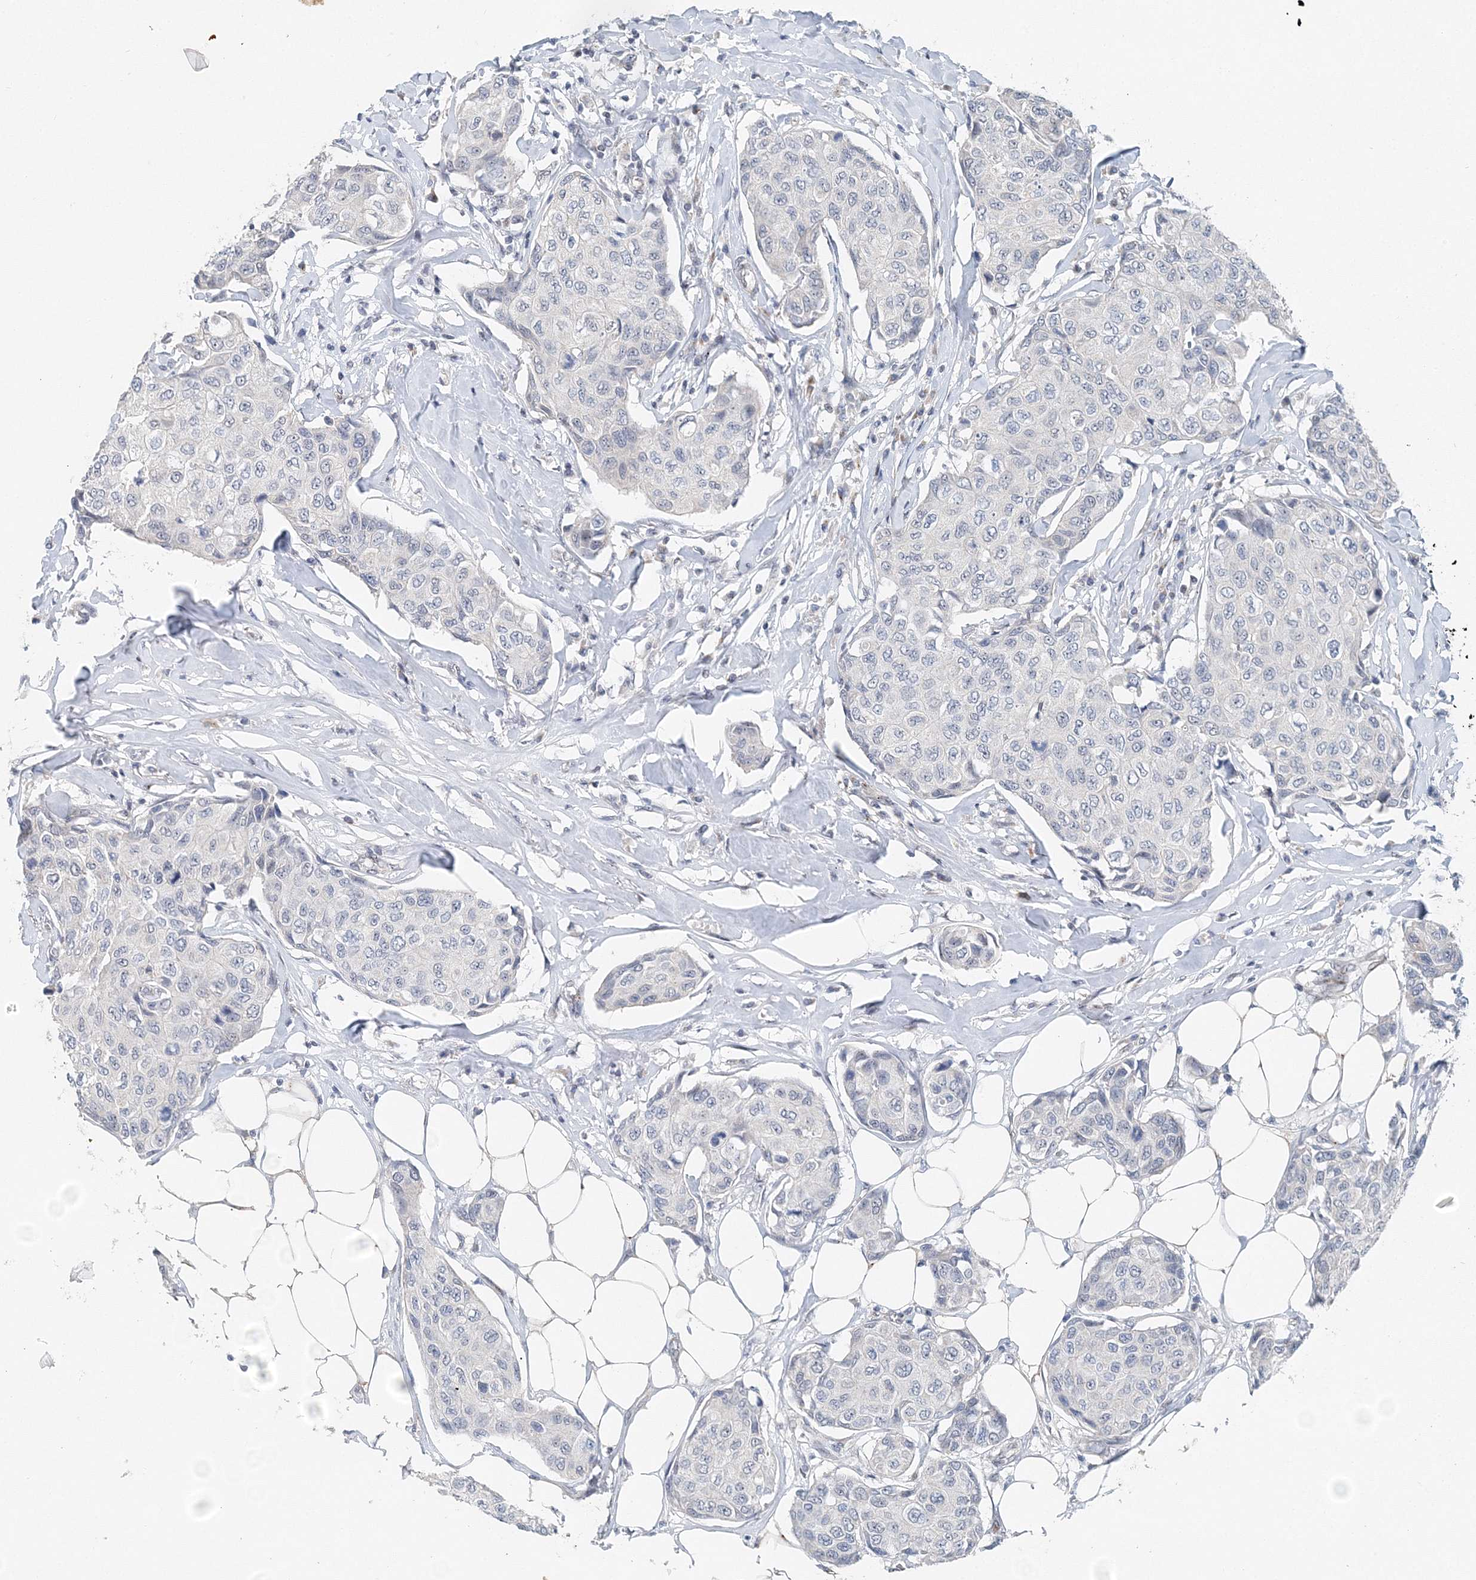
{"staining": {"intensity": "negative", "quantity": "none", "location": "none"}, "tissue": "breast cancer", "cell_type": "Tumor cells", "image_type": "cancer", "snomed": [{"axis": "morphology", "description": "Duct carcinoma"}, {"axis": "topography", "description": "Breast"}], "caption": "DAB (3,3'-diaminobenzidine) immunohistochemical staining of human breast cancer demonstrates no significant expression in tumor cells.", "gene": "UIMC1", "patient": {"sex": "female", "age": 80}}